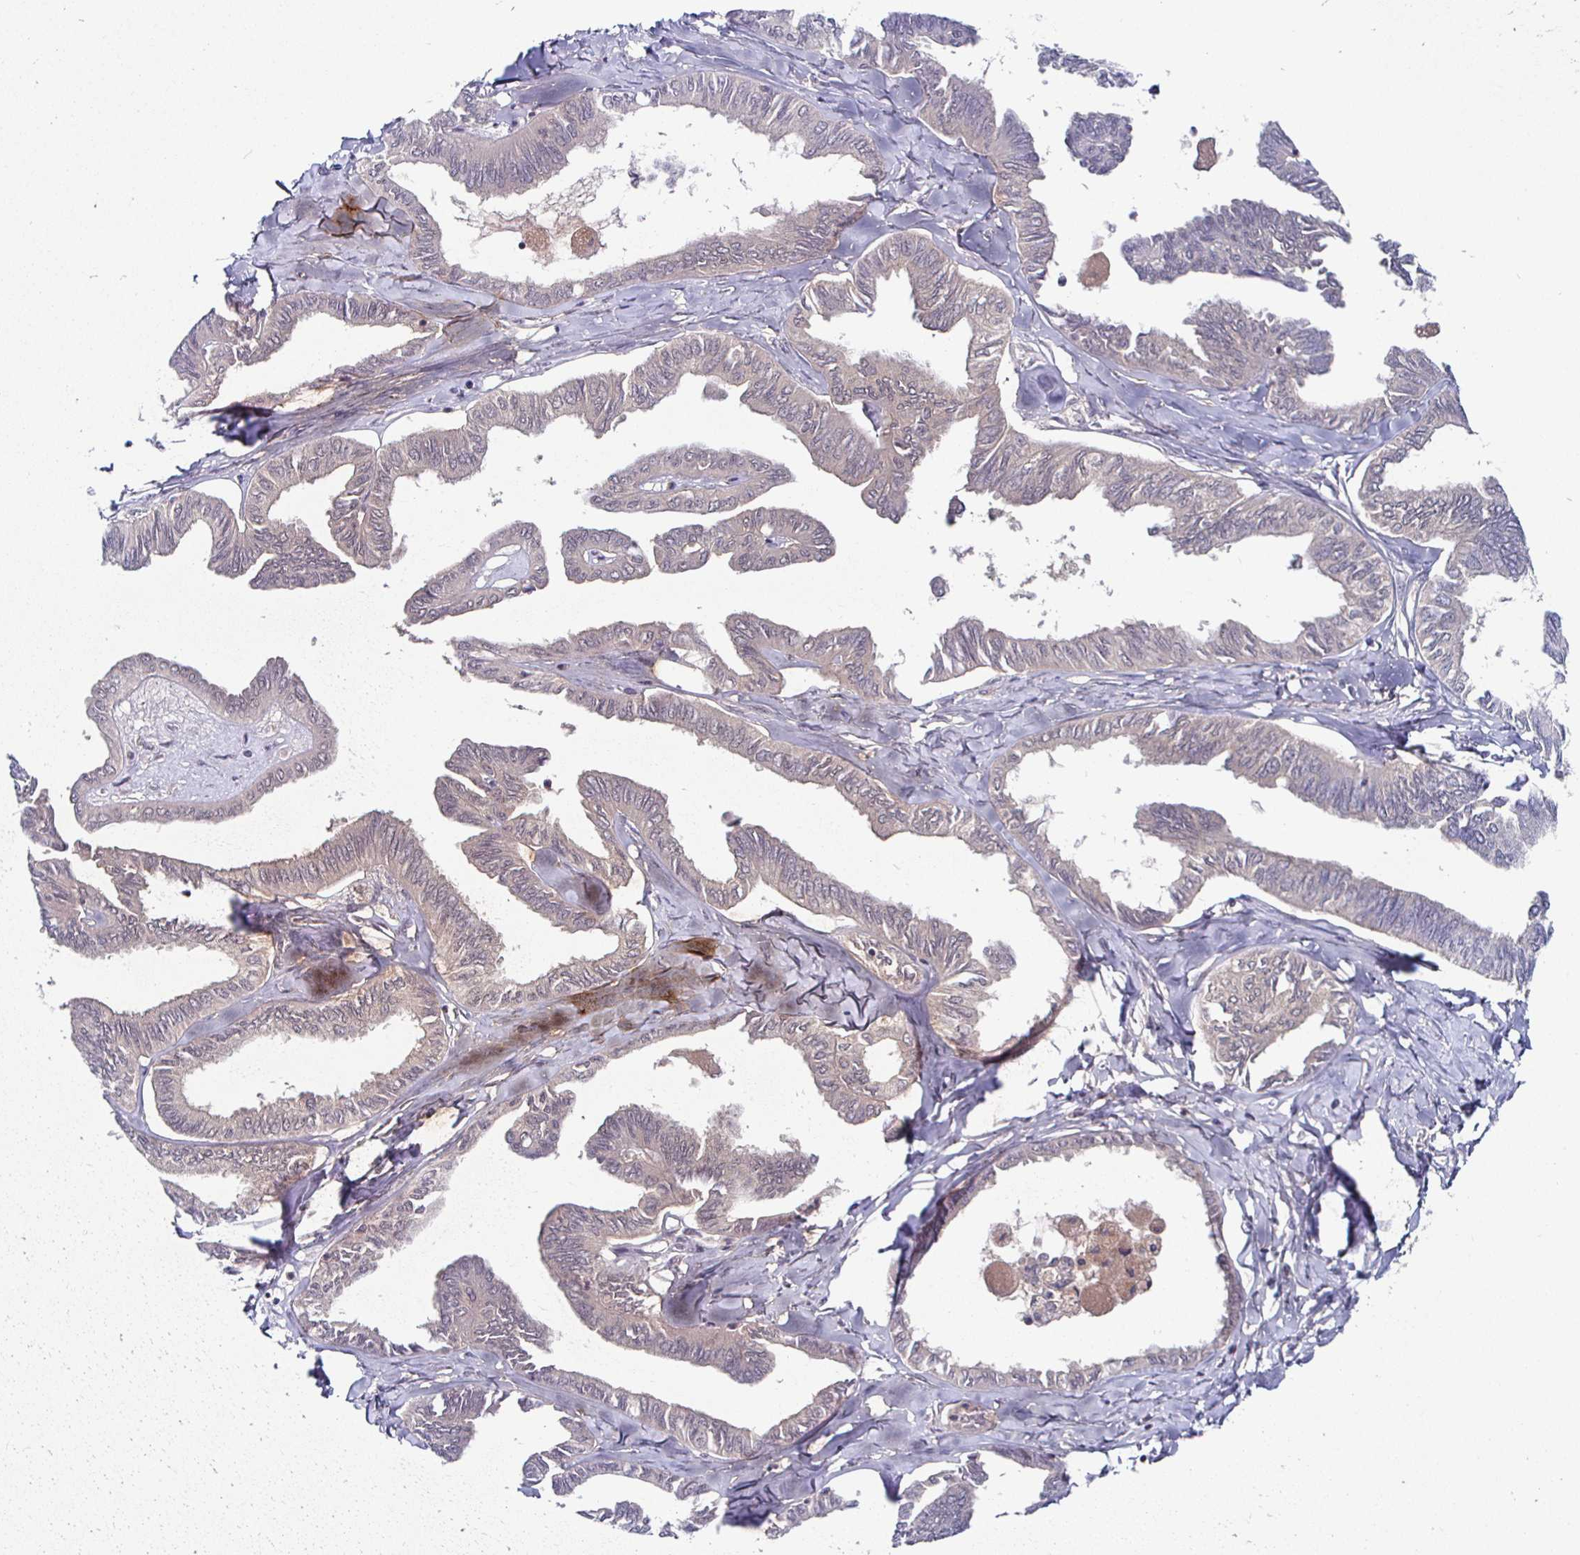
{"staining": {"intensity": "weak", "quantity": "<25%", "location": "cytoplasmic/membranous"}, "tissue": "ovarian cancer", "cell_type": "Tumor cells", "image_type": "cancer", "snomed": [{"axis": "morphology", "description": "Carcinoma, endometroid"}, {"axis": "topography", "description": "Ovary"}], "caption": "A photomicrograph of human ovarian cancer (endometroid carcinoma) is negative for staining in tumor cells.", "gene": "RUNX2", "patient": {"sex": "female", "age": 70}}